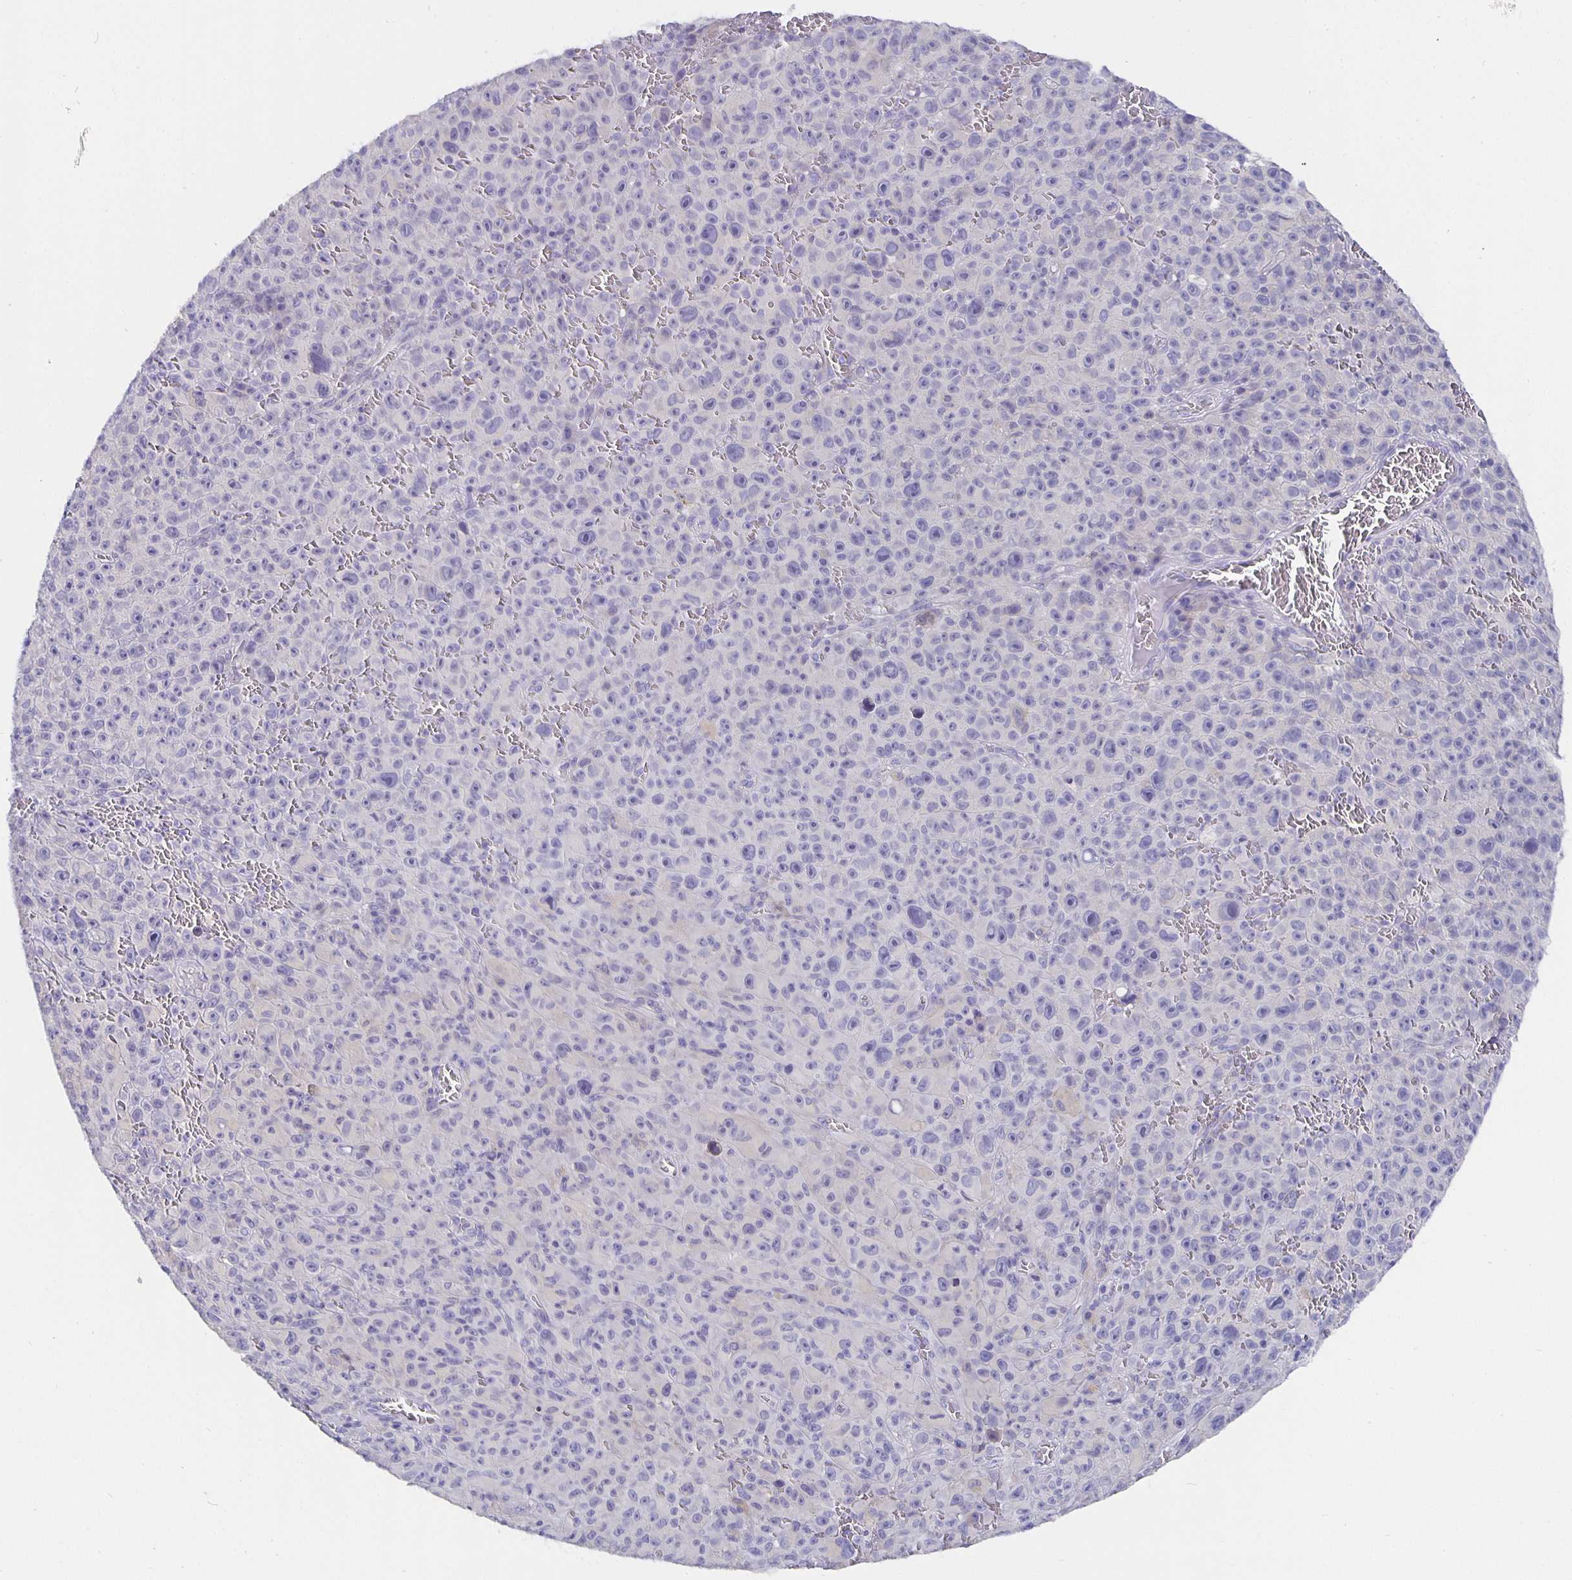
{"staining": {"intensity": "negative", "quantity": "none", "location": "none"}, "tissue": "melanoma", "cell_type": "Tumor cells", "image_type": "cancer", "snomed": [{"axis": "morphology", "description": "Malignant melanoma, NOS"}, {"axis": "topography", "description": "Skin"}], "caption": "A photomicrograph of malignant melanoma stained for a protein reveals no brown staining in tumor cells. (DAB immunohistochemistry (IHC) visualized using brightfield microscopy, high magnification).", "gene": "CFAP74", "patient": {"sex": "female", "age": 82}}